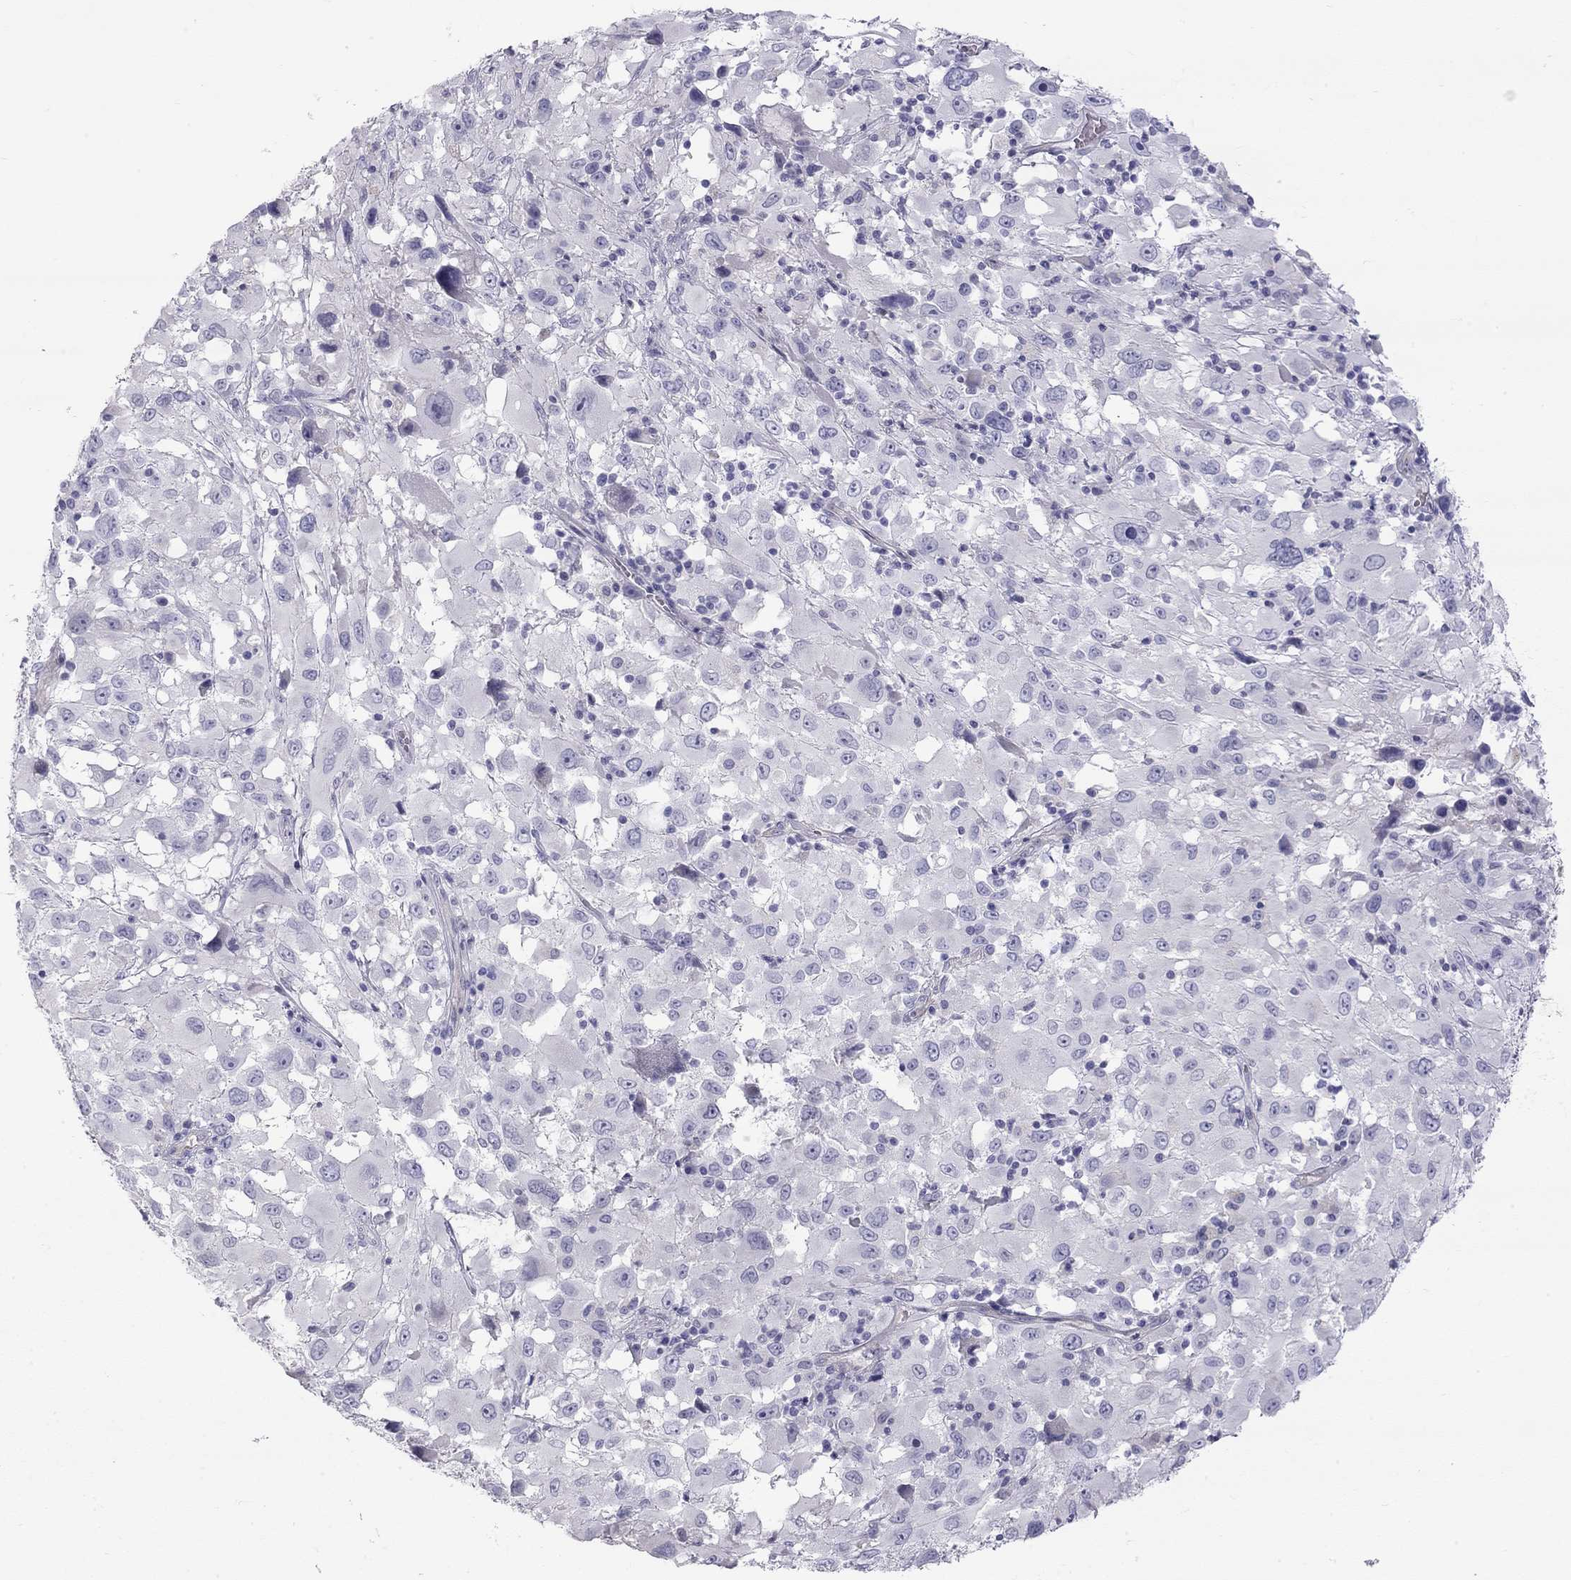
{"staining": {"intensity": "negative", "quantity": "none", "location": "none"}, "tissue": "melanoma", "cell_type": "Tumor cells", "image_type": "cancer", "snomed": [{"axis": "morphology", "description": "Malignant melanoma, Metastatic site"}, {"axis": "topography", "description": "Soft tissue"}], "caption": "Immunohistochemistry (IHC) image of neoplastic tissue: human malignant melanoma (metastatic site) stained with DAB displays no significant protein staining in tumor cells. Nuclei are stained in blue.", "gene": "TDRD6", "patient": {"sex": "male", "age": 50}}